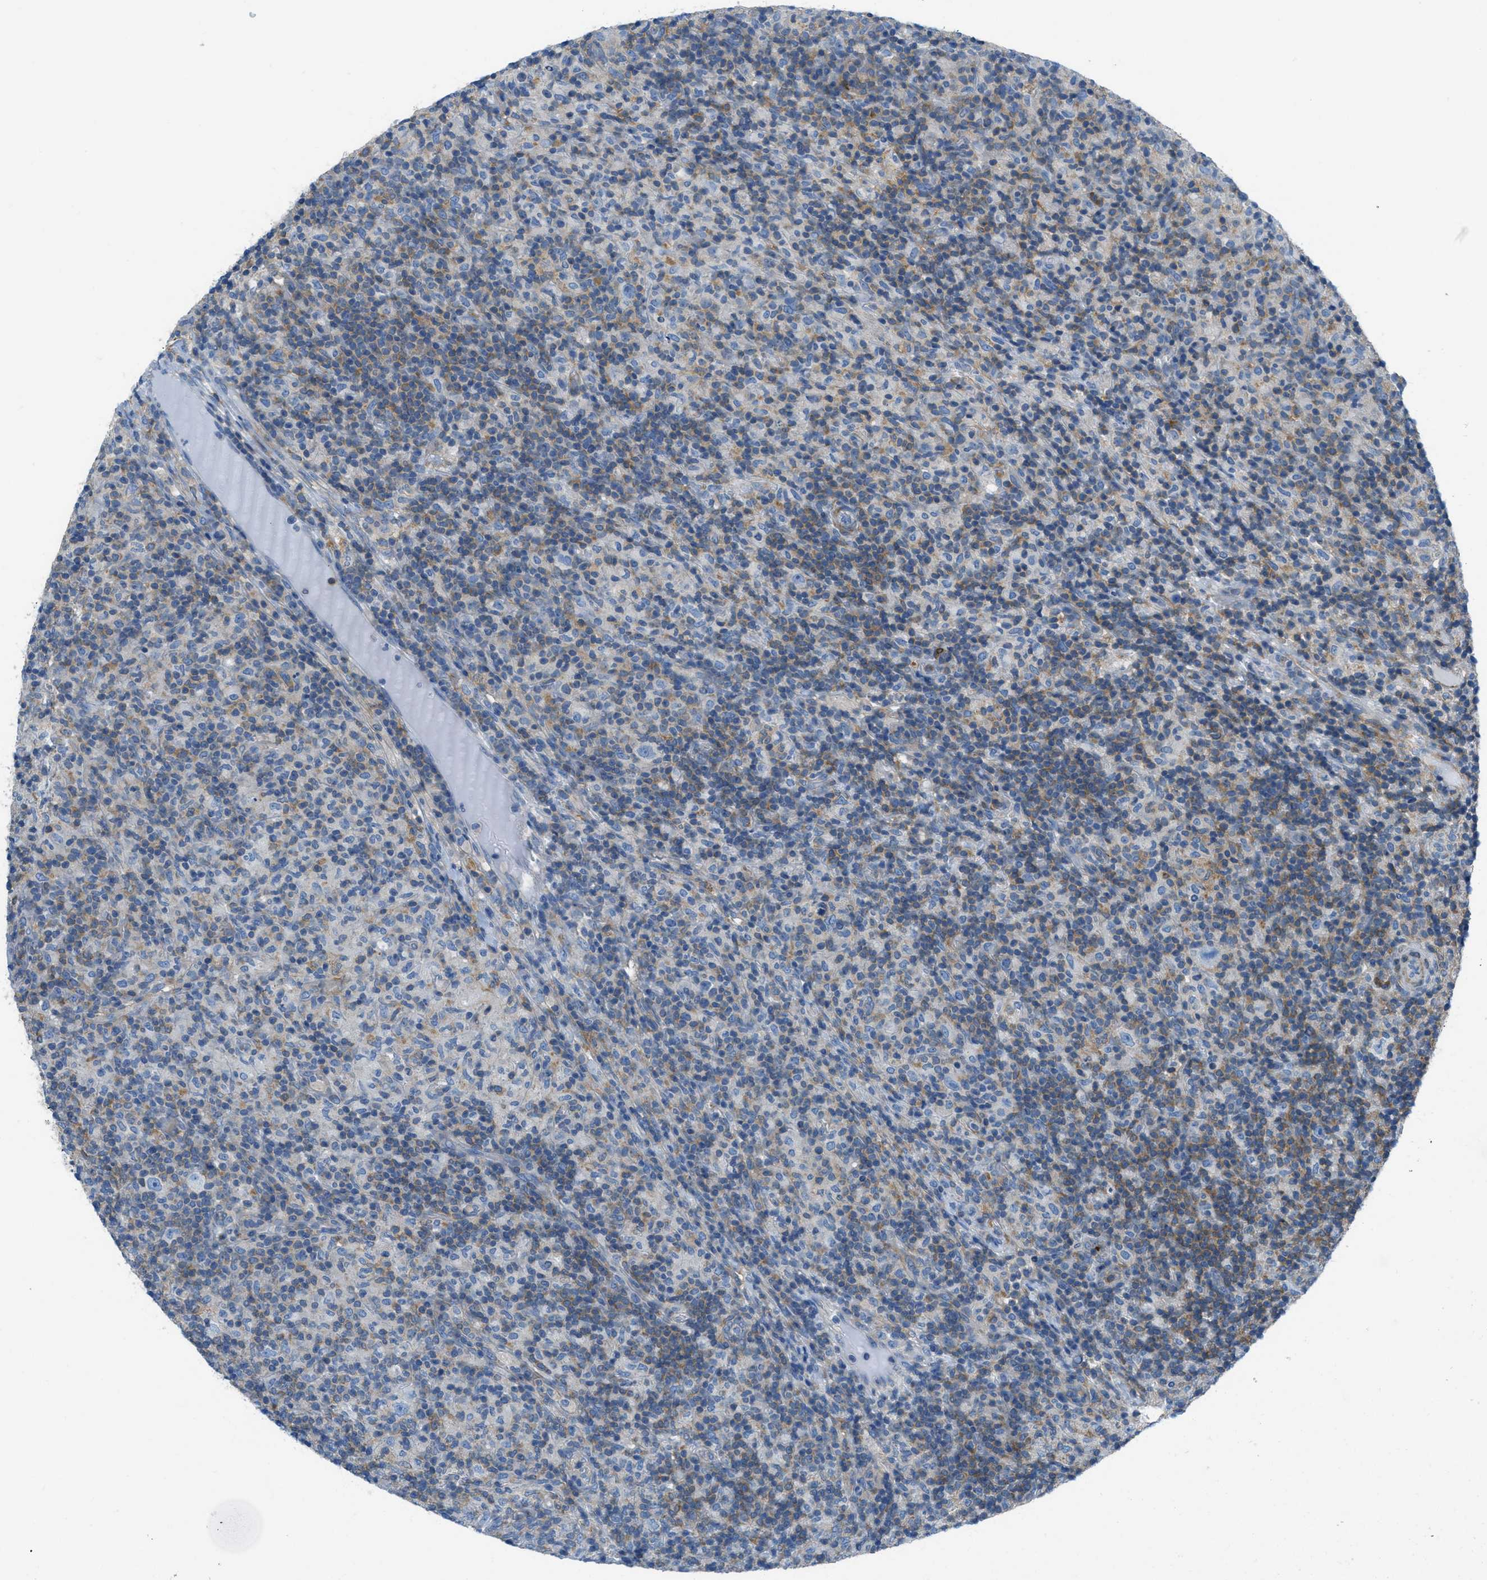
{"staining": {"intensity": "negative", "quantity": "none", "location": "none"}, "tissue": "lymphoma", "cell_type": "Tumor cells", "image_type": "cancer", "snomed": [{"axis": "morphology", "description": "Hodgkin's disease, NOS"}, {"axis": "topography", "description": "Lymph node"}], "caption": "IHC image of human Hodgkin's disease stained for a protein (brown), which exhibits no positivity in tumor cells.", "gene": "MAPRE2", "patient": {"sex": "male", "age": 70}}